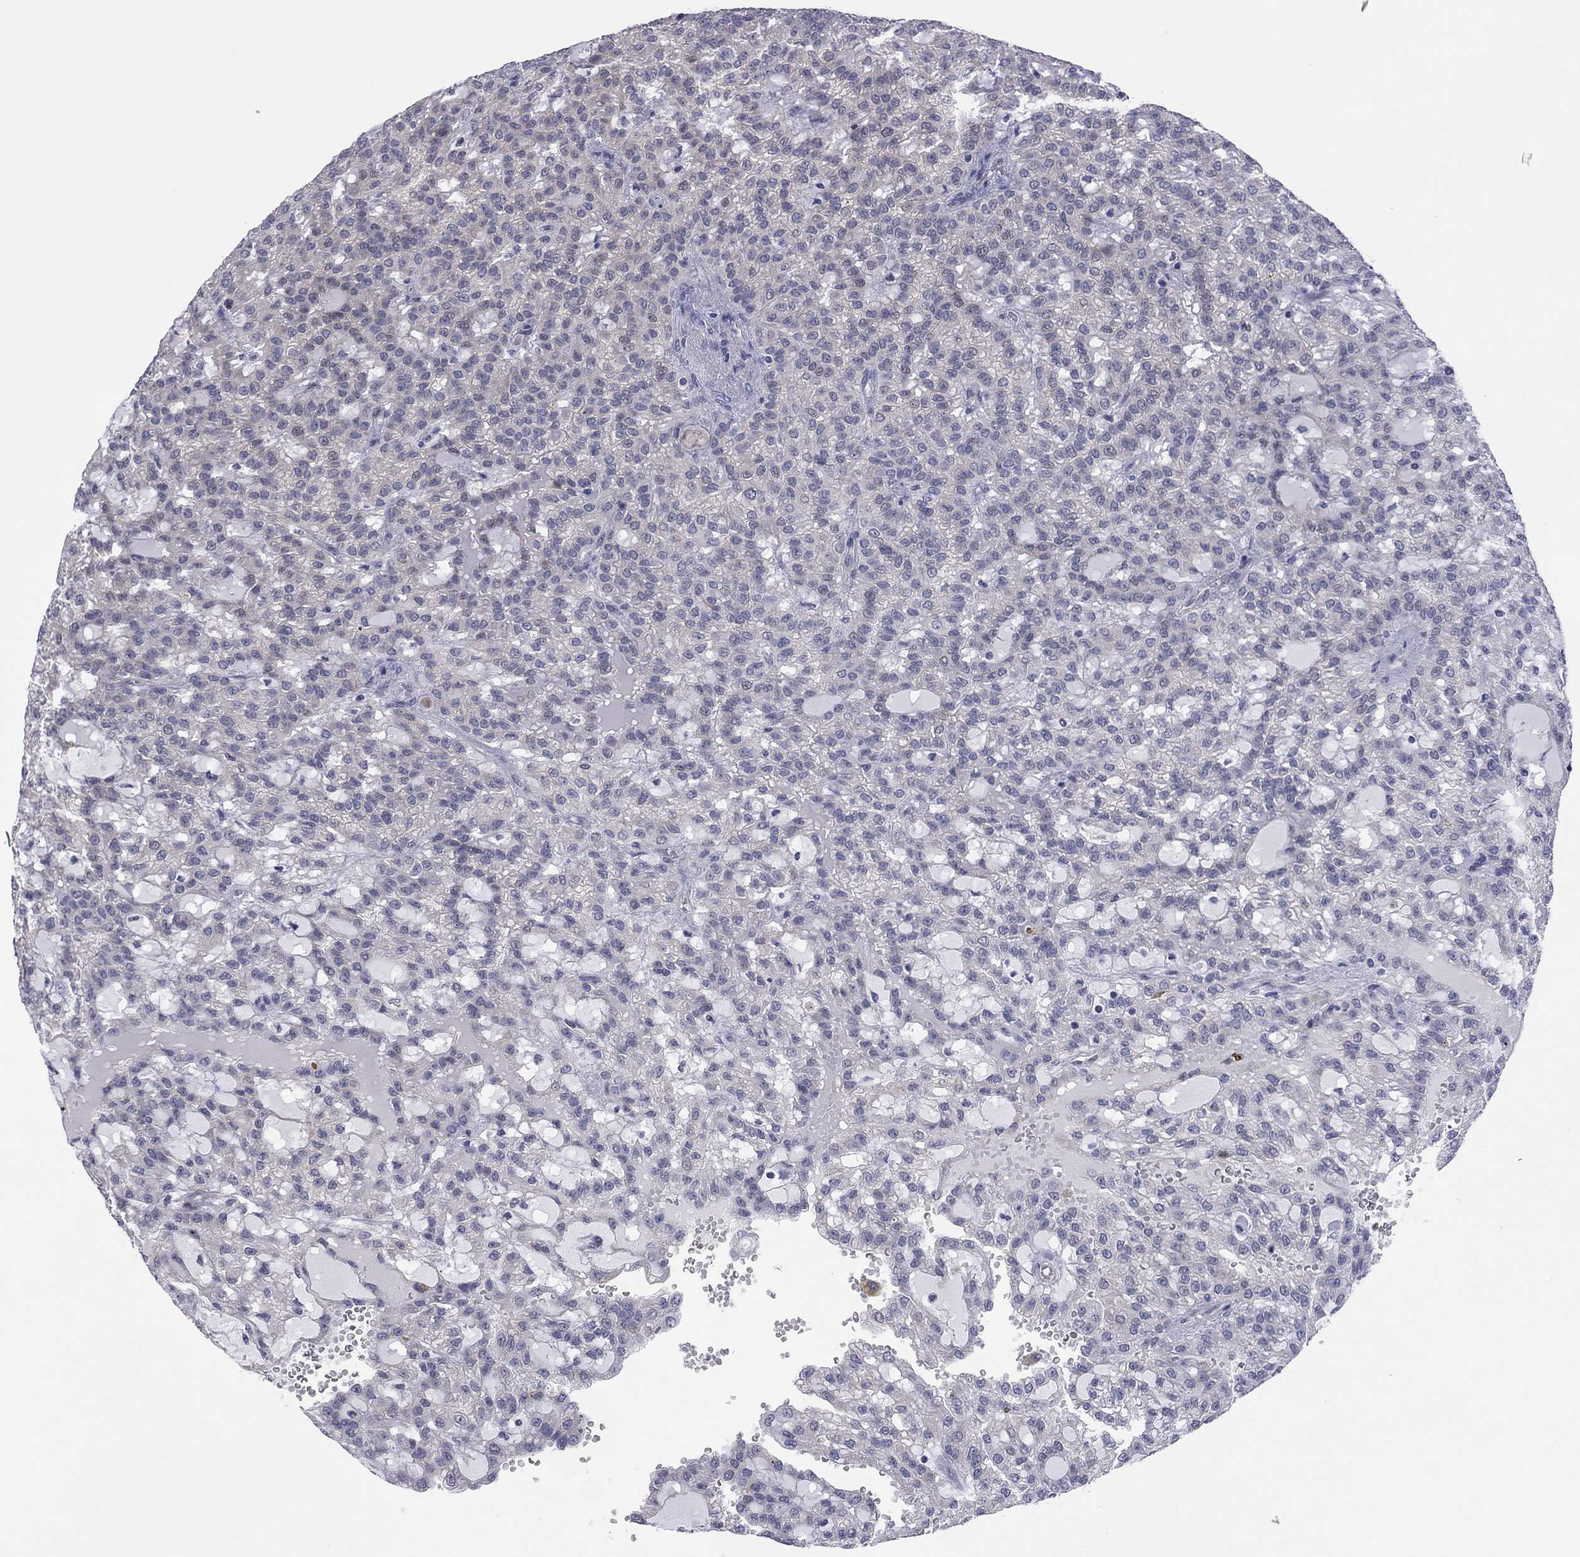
{"staining": {"intensity": "negative", "quantity": "none", "location": "none"}, "tissue": "renal cancer", "cell_type": "Tumor cells", "image_type": "cancer", "snomed": [{"axis": "morphology", "description": "Adenocarcinoma, NOS"}, {"axis": "topography", "description": "Kidney"}], "caption": "Tumor cells show no significant positivity in adenocarcinoma (renal). (DAB (3,3'-diaminobenzidine) immunohistochemistry visualized using brightfield microscopy, high magnification).", "gene": "POU5F2", "patient": {"sex": "male", "age": 63}}